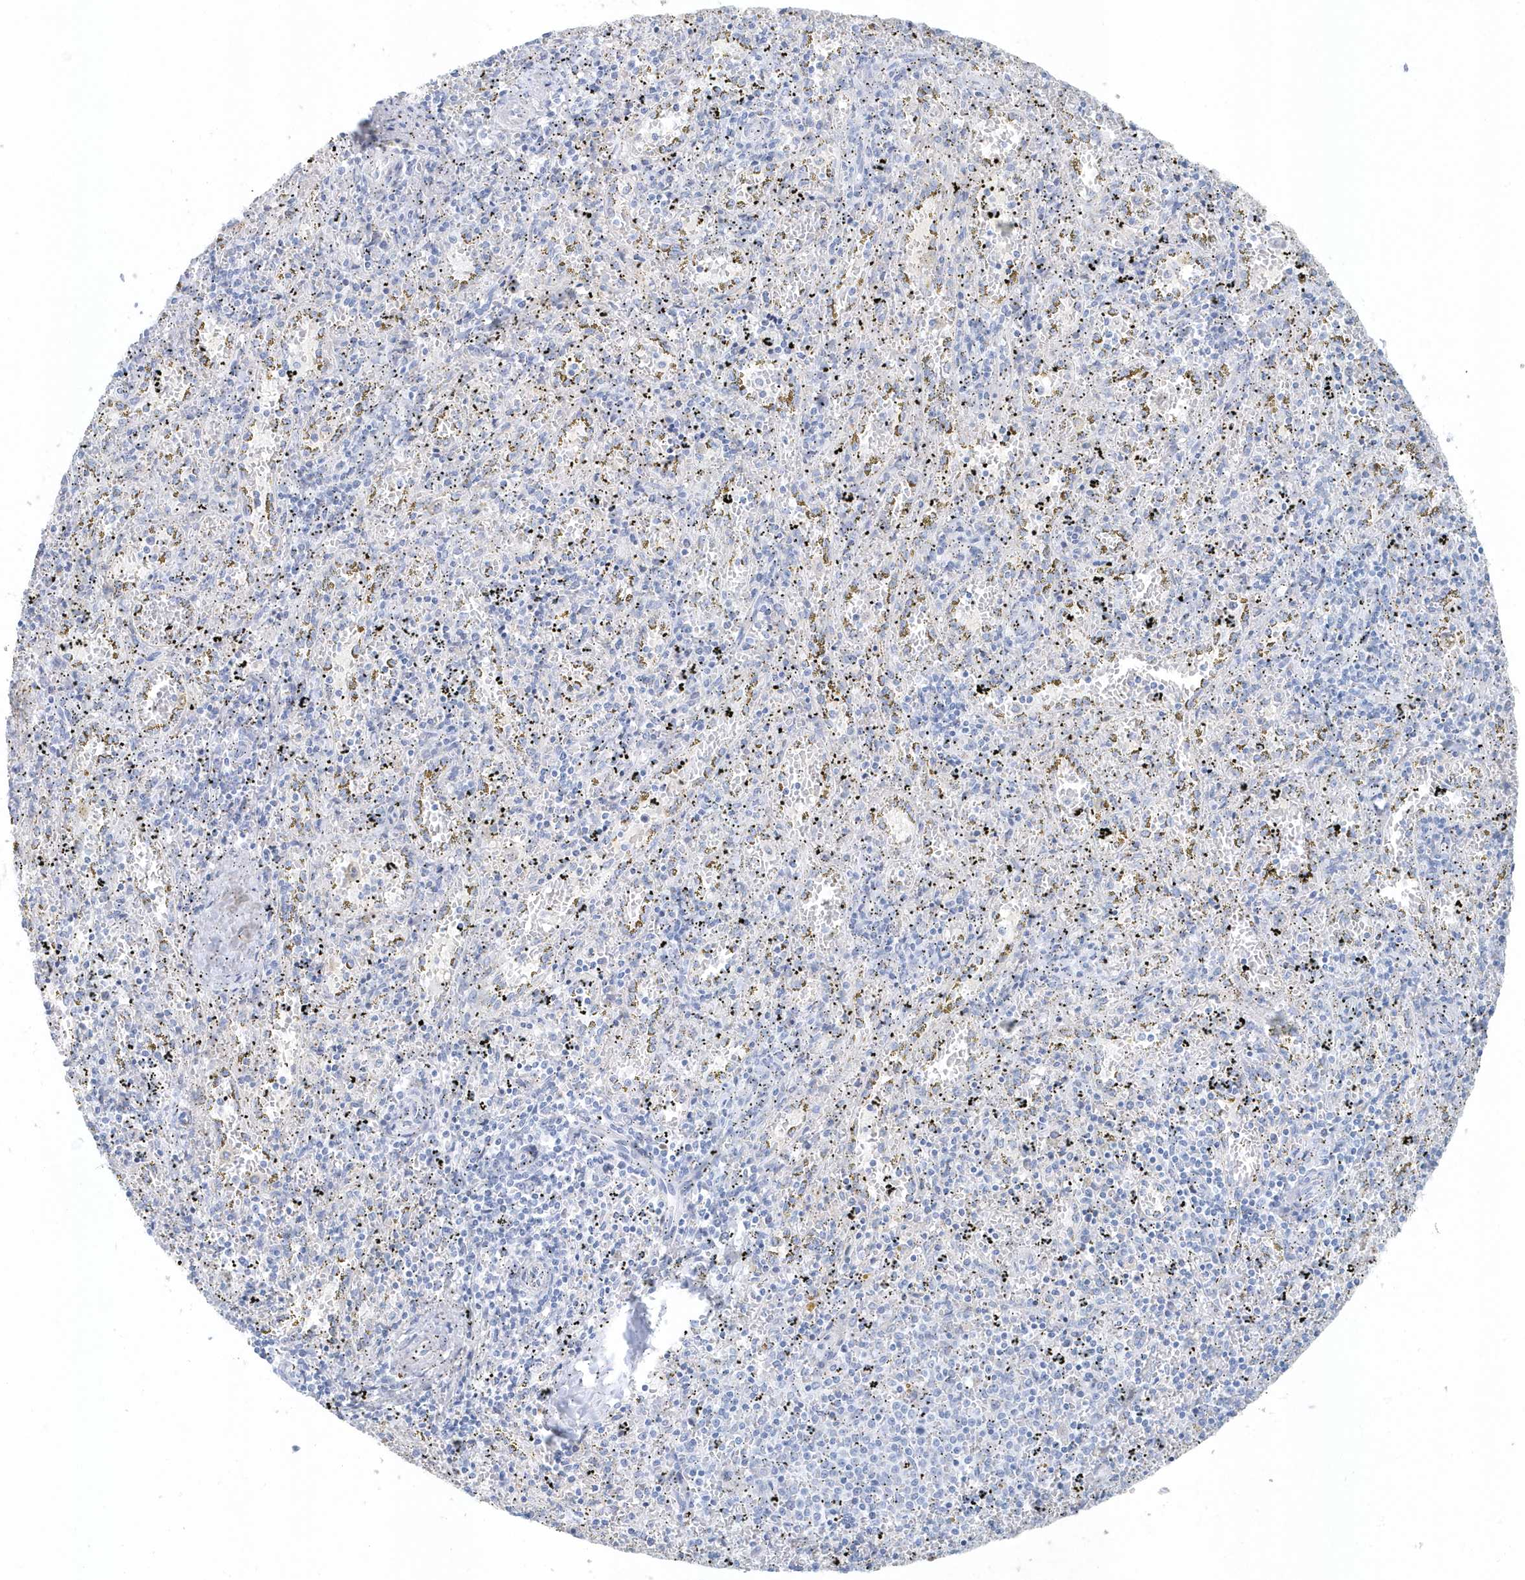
{"staining": {"intensity": "negative", "quantity": "none", "location": "none"}, "tissue": "spleen", "cell_type": "Cells in red pulp", "image_type": "normal", "snomed": [{"axis": "morphology", "description": "Normal tissue, NOS"}, {"axis": "topography", "description": "Spleen"}], "caption": "IHC image of unremarkable spleen: human spleen stained with DAB exhibits no significant protein positivity in cells in red pulp.", "gene": "FAM98A", "patient": {"sex": "male", "age": 11}}